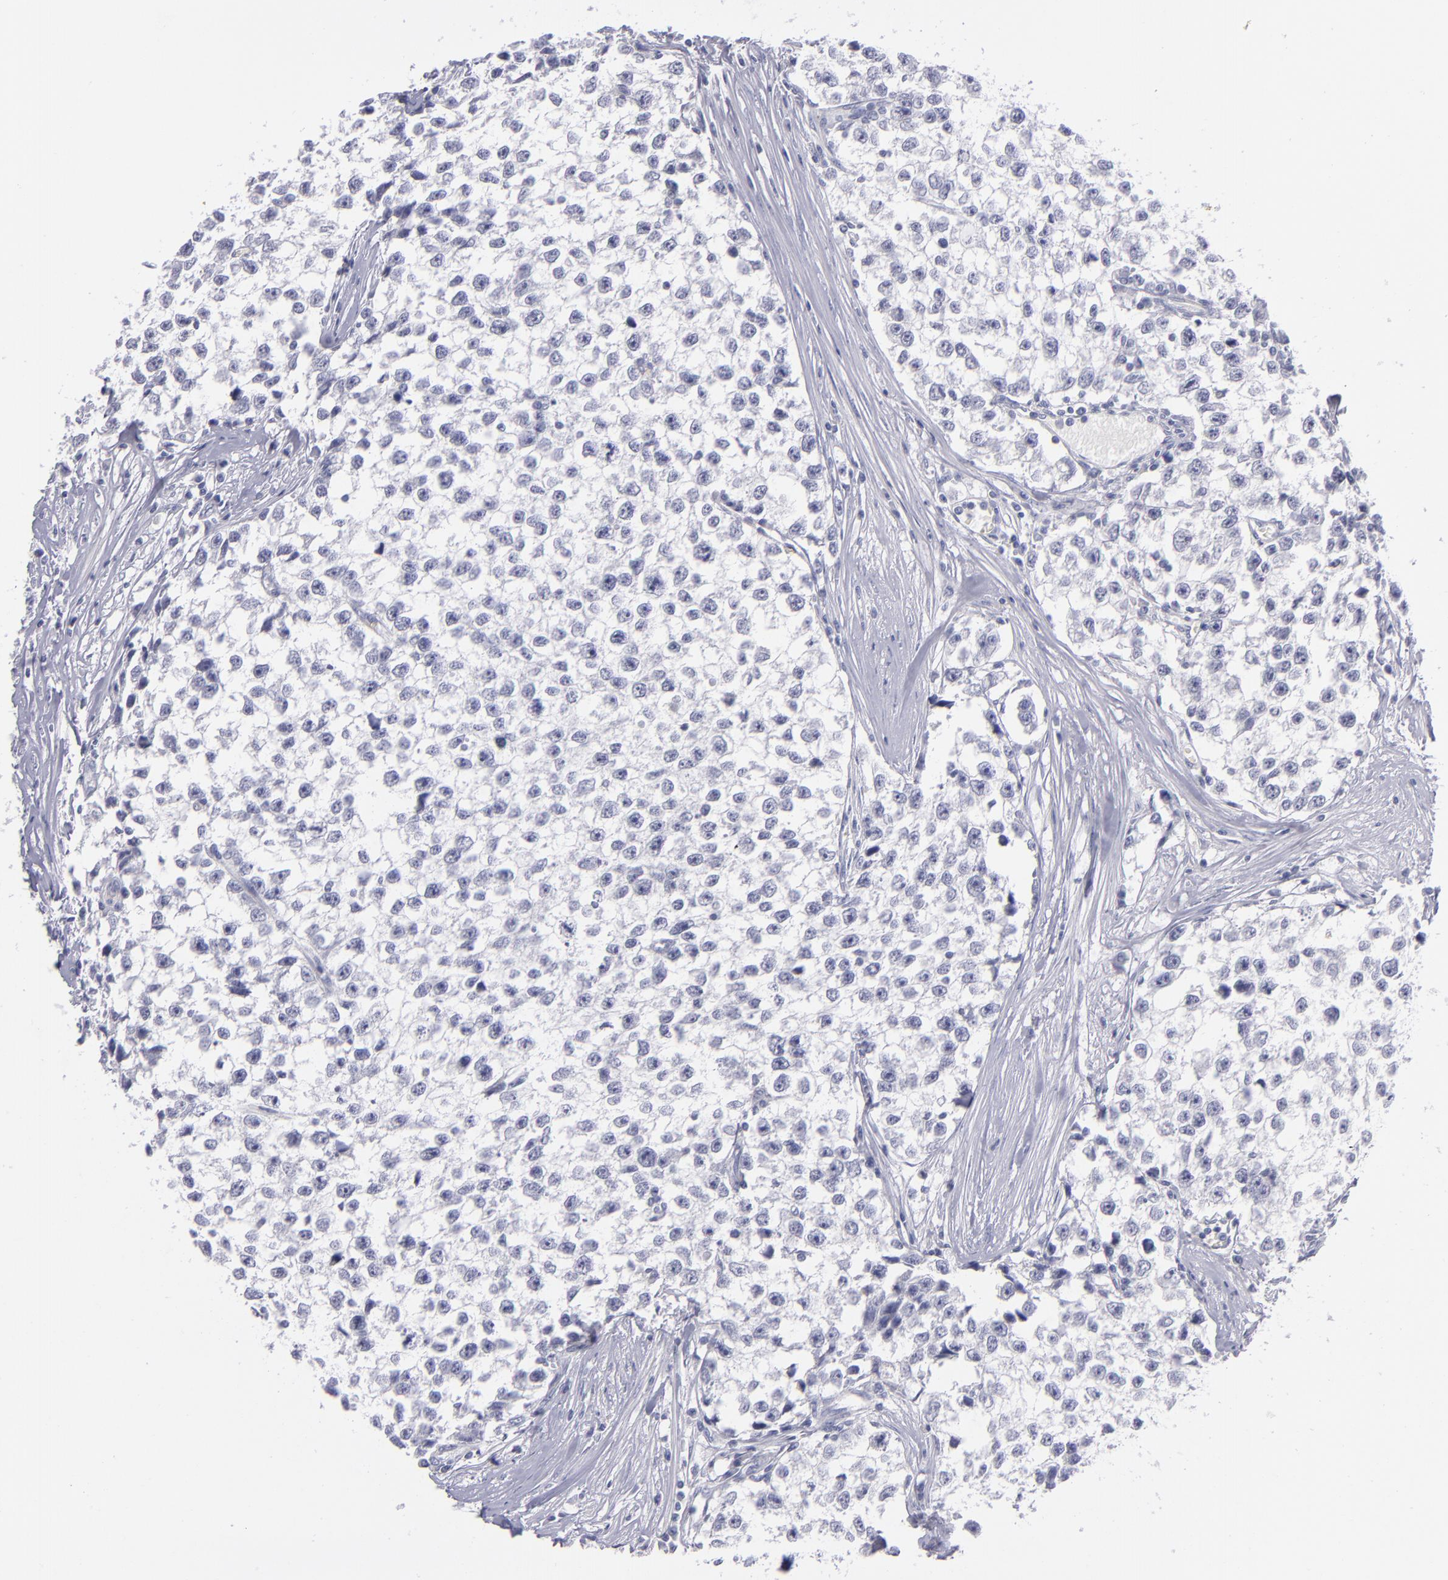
{"staining": {"intensity": "negative", "quantity": "none", "location": "none"}, "tissue": "testis cancer", "cell_type": "Tumor cells", "image_type": "cancer", "snomed": [{"axis": "morphology", "description": "Seminoma, NOS"}, {"axis": "morphology", "description": "Carcinoma, Embryonal, NOS"}, {"axis": "topography", "description": "Testis"}], "caption": "IHC image of neoplastic tissue: embryonal carcinoma (testis) stained with DAB displays no significant protein staining in tumor cells.", "gene": "ITGB4", "patient": {"sex": "male", "age": 30}}